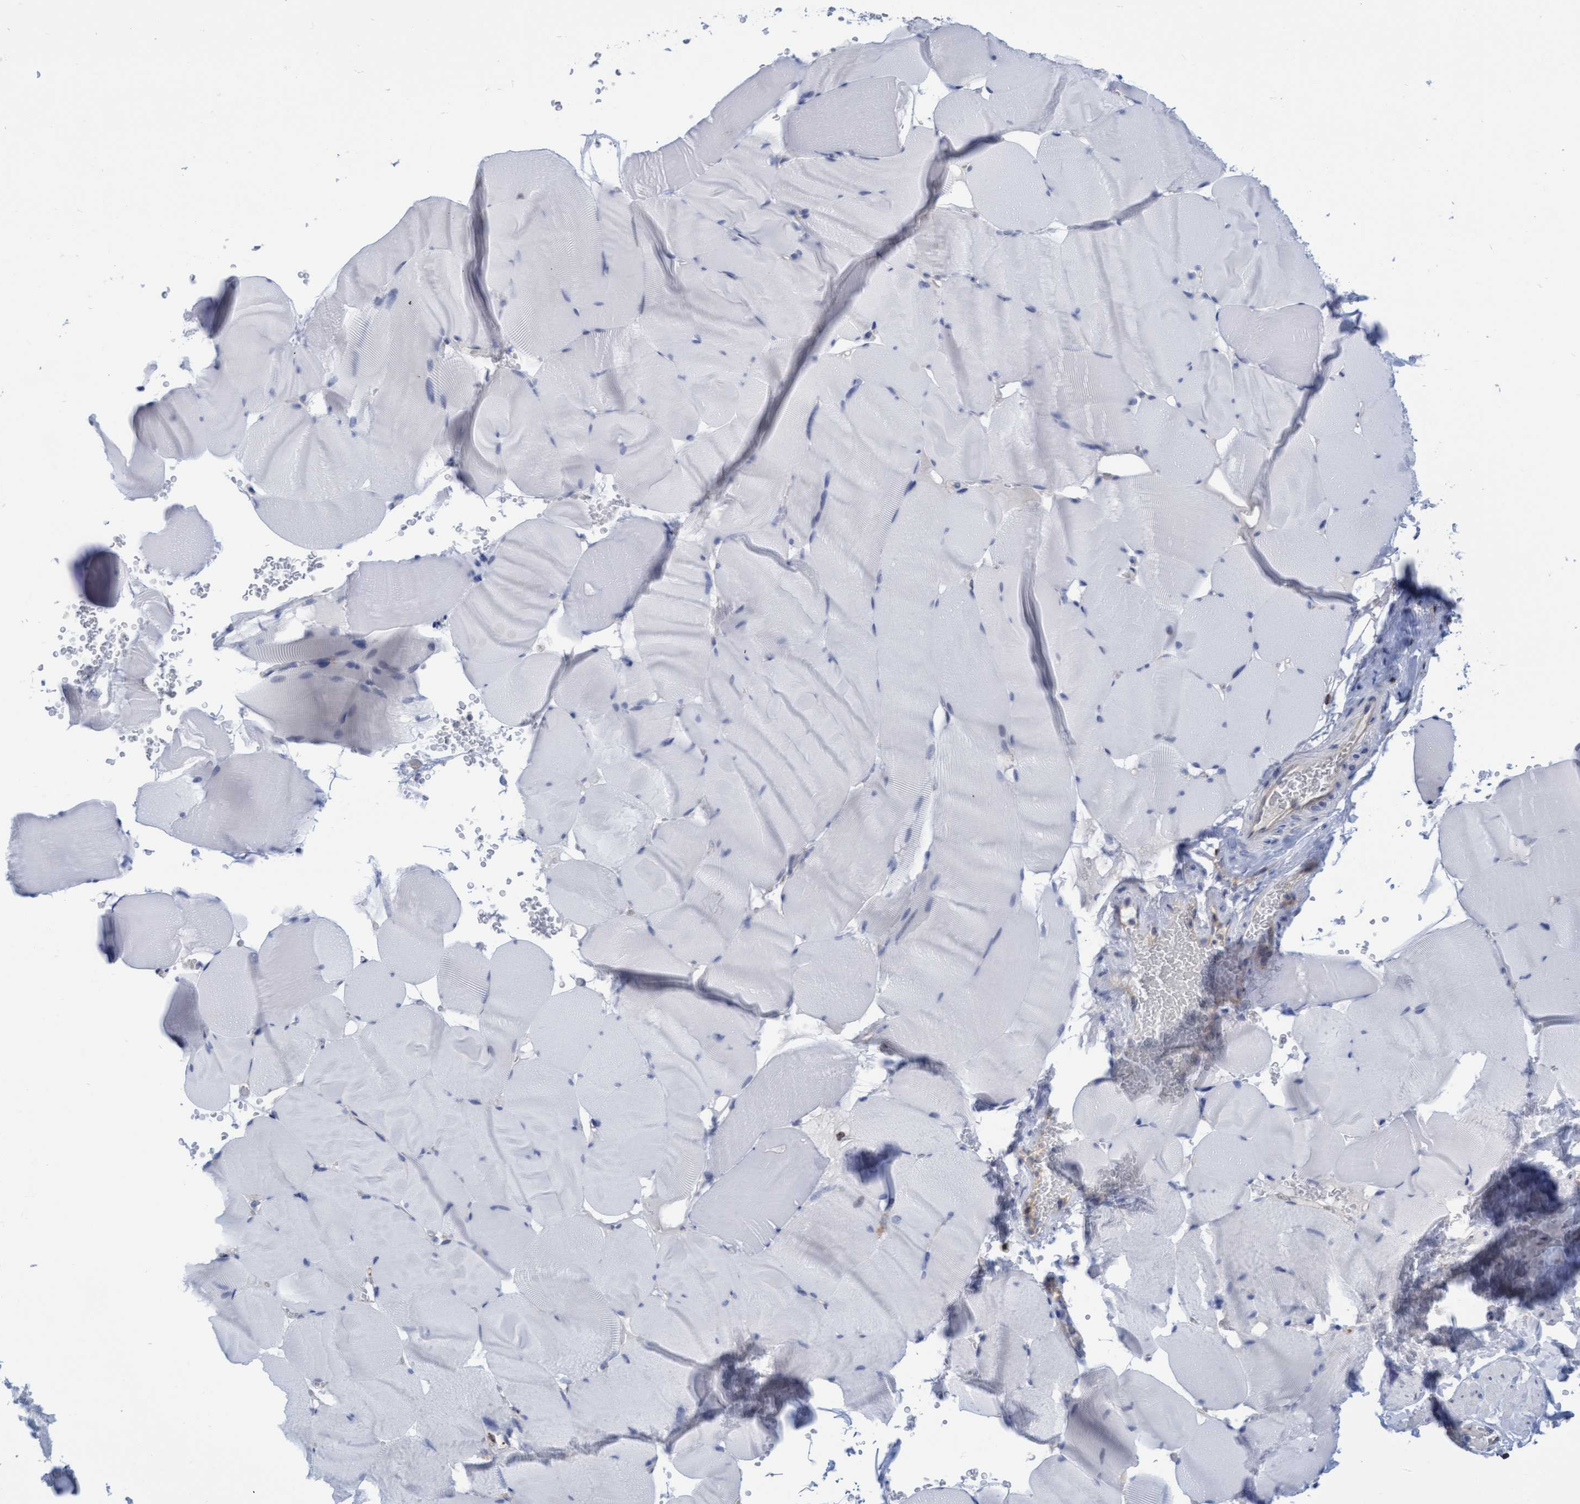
{"staining": {"intensity": "negative", "quantity": "none", "location": "none"}, "tissue": "skeletal muscle", "cell_type": "Myocytes", "image_type": "normal", "snomed": [{"axis": "morphology", "description": "Normal tissue, NOS"}, {"axis": "topography", "description": "Skeletal muscle"}], "caption": "This is an IHC image of normal human skeletal muscle. There is no expression in myocytes.", "gene": "FNBP1", "patient": {"sex": "male", "age": 62}}